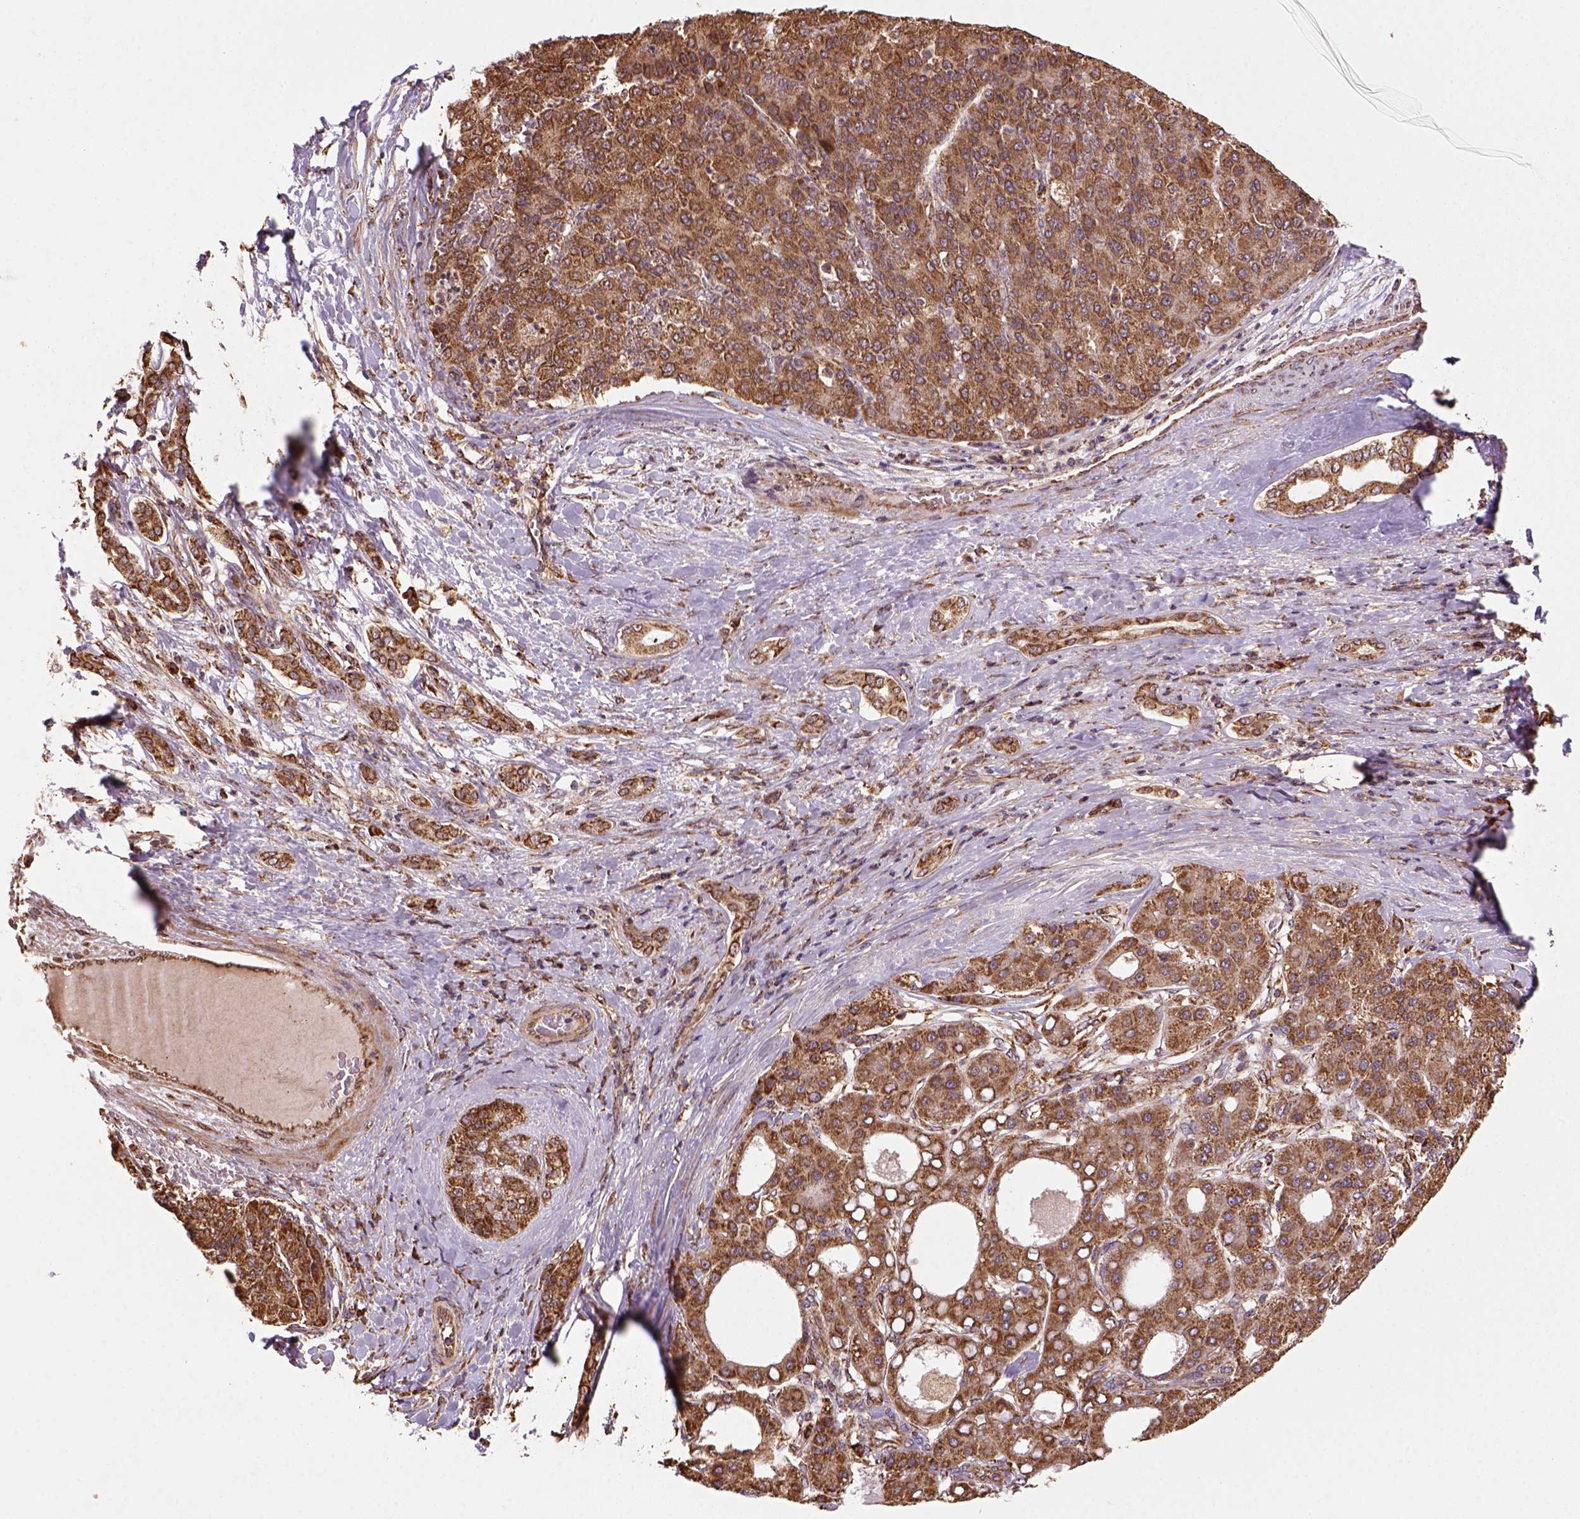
{"staining": {"intensity": "moderate", "quantity": ">75%", "location": "cytoplasmic/membranous"}, "tissue": "liver cancer", "cell_type": "Tumor cells", "image_type": "cancer", "snomed": [{"axis": "morphology", "description": "Carcinoma, Hepatocellular, NOS"}, {"axis": "topography", "description": "Liver"}], "caption": "IHC (DAB (3,3'-diaminobenzidine)) staining of human liver hepatocellular carcinoma exhibits moderate cytoplasmic/membranous protein expression in approximately >75% of tumor cells. (Stains: DAB (3,3'-diaminobenzidine) in brown, nuclei in blue, Microscopy: brightfield microscopy at high magnification).", "gene": "MAPK8IP3", "patient": {"sex": "male", "age": 65}}